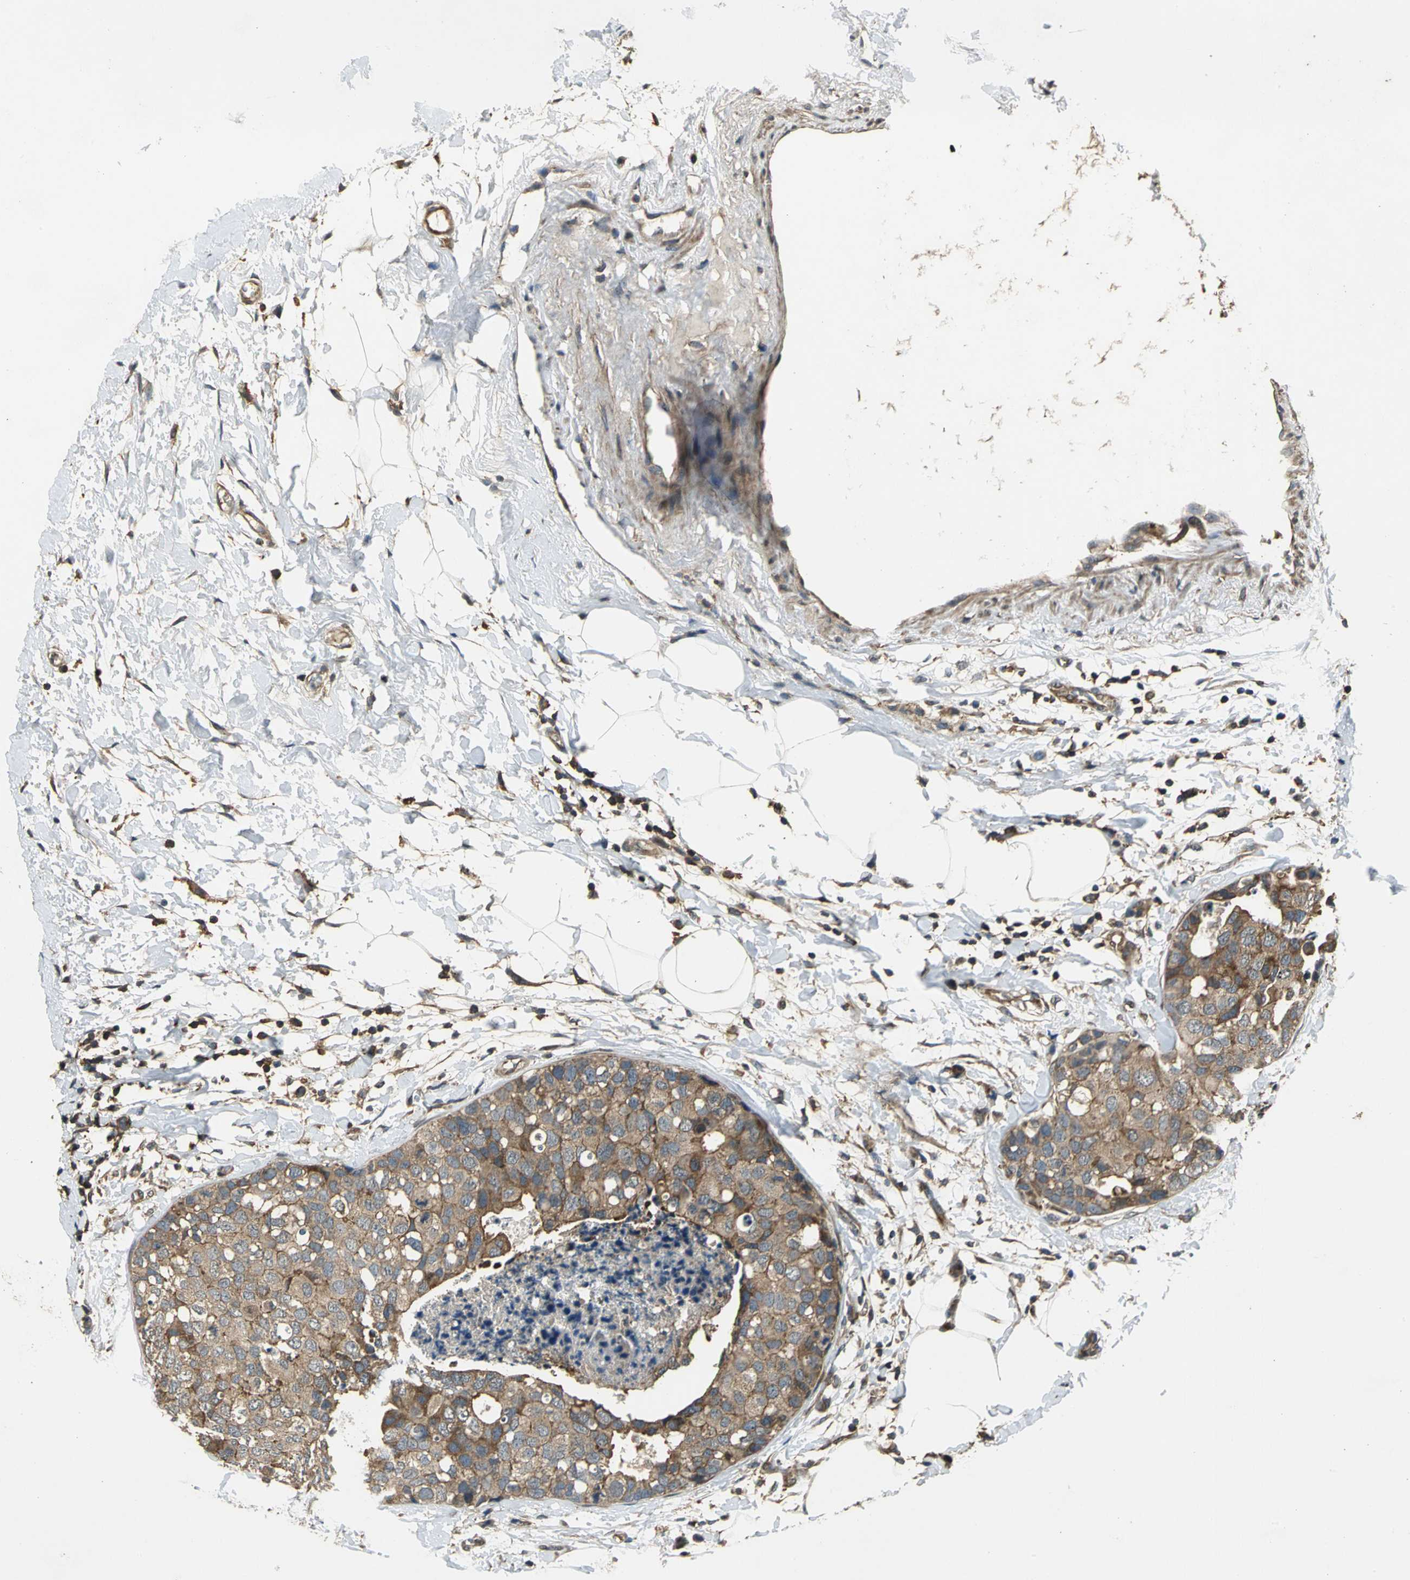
{"staining": {"intensity": "moderate", "quantity": ">75%", "location": "cytoplasmic/membranous"}, "tissue": "breast cancer", "cell_type": "Tumor cells", "image_type": "cancer", "snomed": [{"axis": "morphology", "description": "Normal tissue, NOS"}, {"axis": "morphology", "description": "Duct carcinoma"}, {"axis": "topography", "description": "Breast"}], "caption": "Breast cancer (intraductal carcinoma) stained with DAB (3,3'-diaminobenzidine) immunohistochemistry shows medium levels of moderate cytoplasmic/membranous expression in approximately >75% of tumor cells.", "gene": "EIF2B2", "patient": {"sex": "female", "age": 50}}